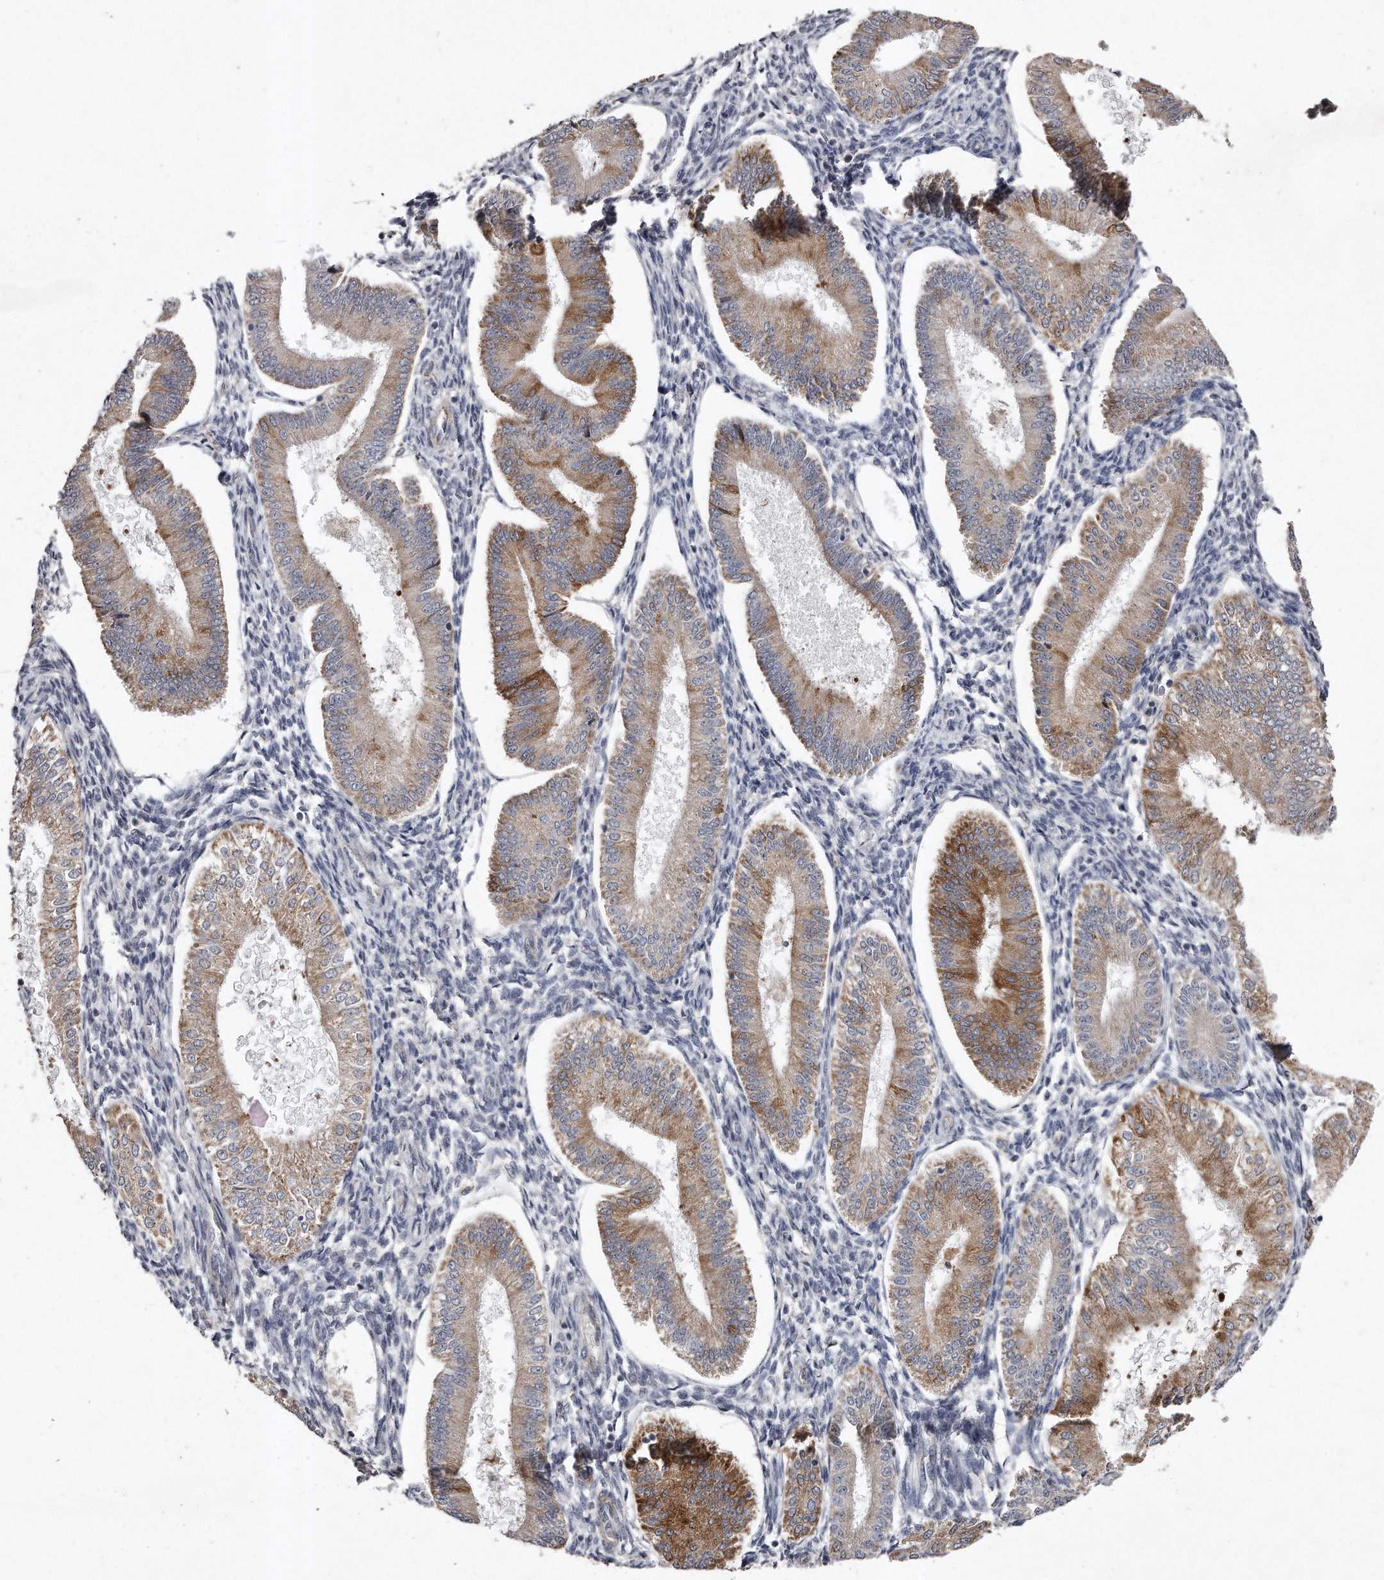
{"staining": {"intensity": "negative", "quantity": "none", "location": "none"}, "tissue": "endometrium", "cell_type": "Cells in endometrial stroma", "image_type": "normal", "snomed": [{"axis": "morphology", "description": "Normal tissue, NOS"}, {"axis": "topography", "description": "Endometrium"}], "caption": "Immunohistochemistry (IHC) of unremarkable human endometrium displays no expression in cells in endometrial stroma.", "gene": "TECR", "patient": {"sex": "female", "age": 39}}